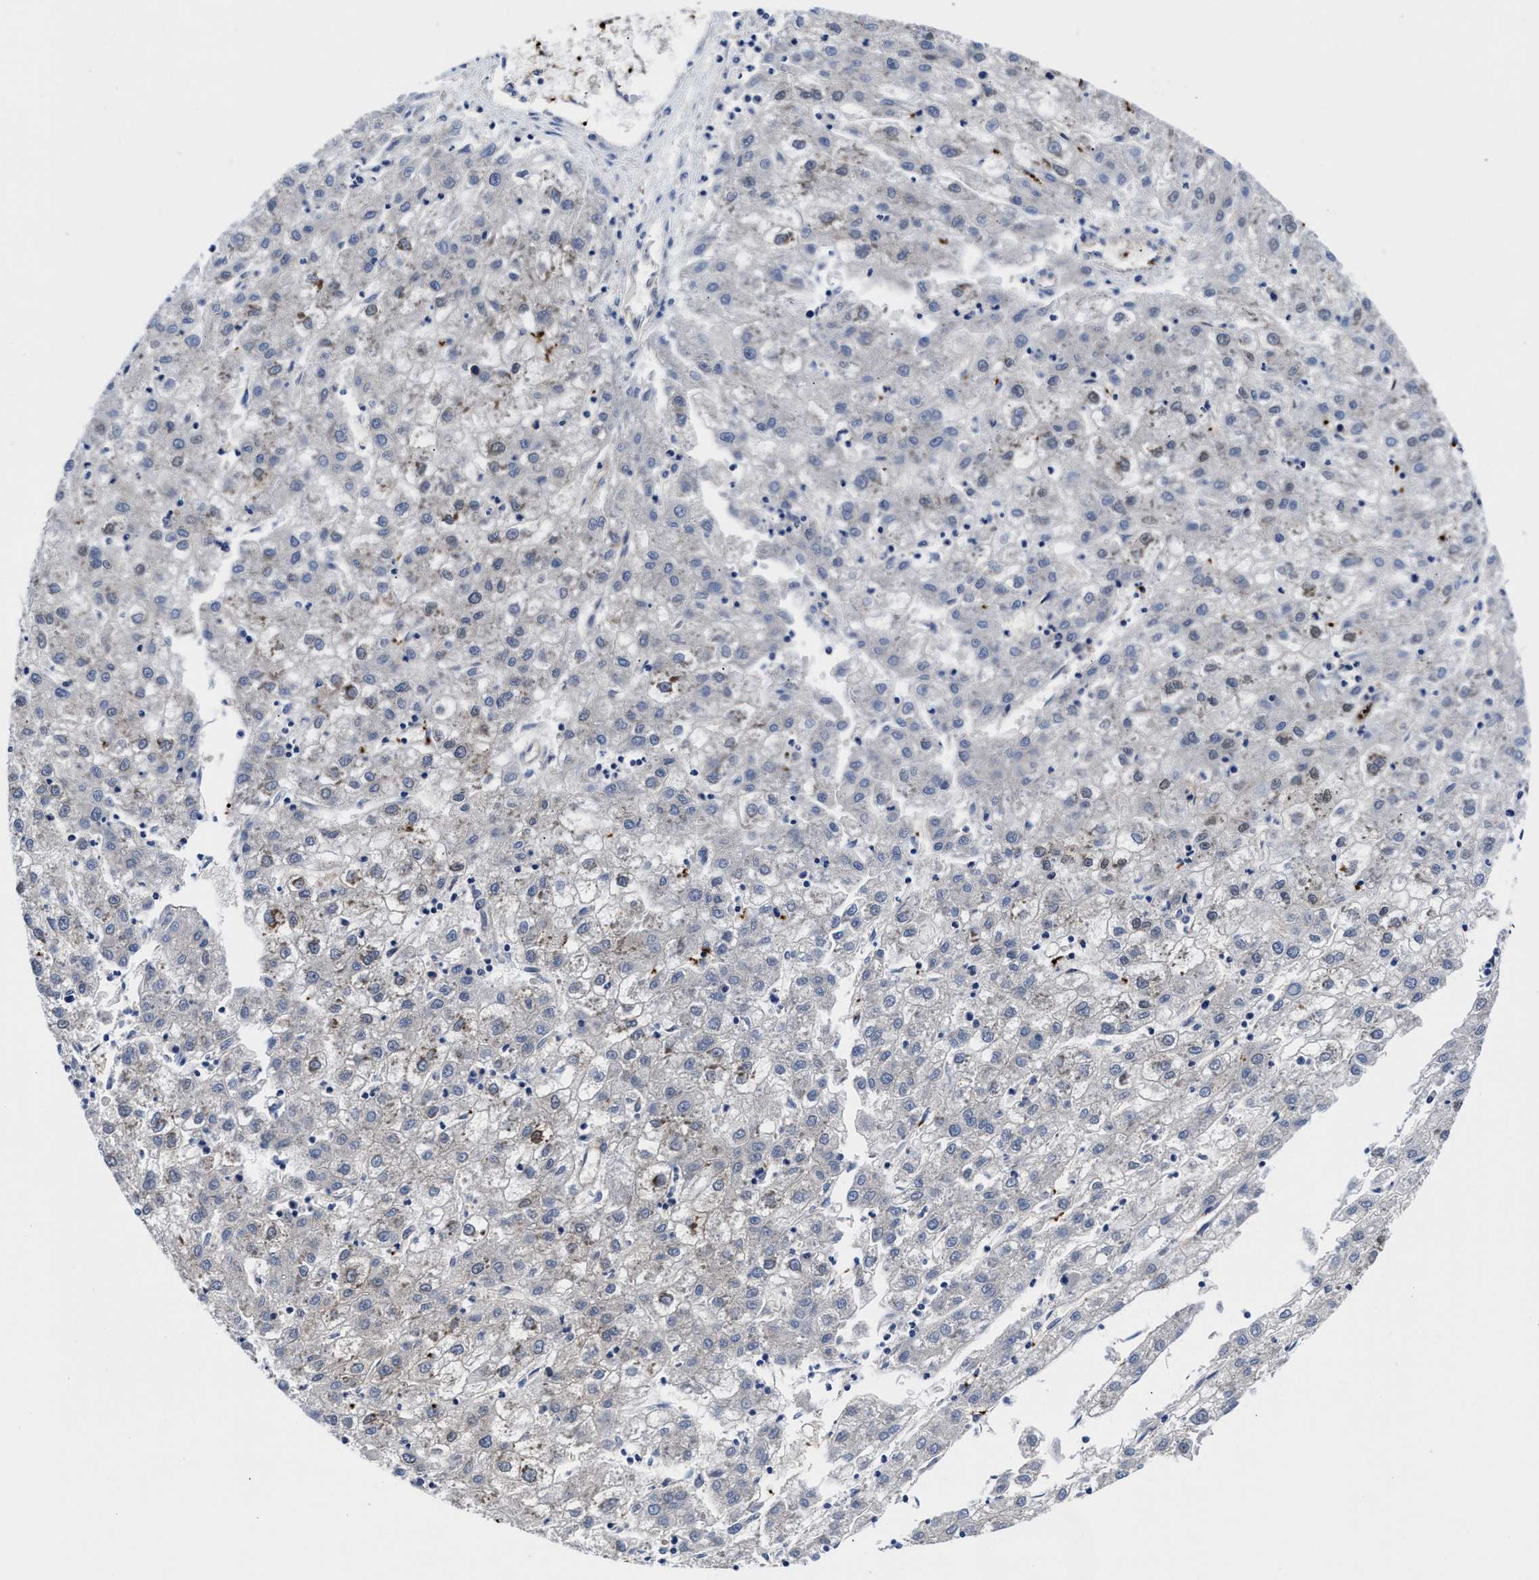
{"staining": {"intensity": "weak", "quantity": "<25%", "location": "nuclear"}, "tissue": "liver cancer", "cell_type": "Tumor cells", "image_type": "cancer", "snomed": [{"axis": "morphology", "description": "Carcinoma, Hepatocellular, NOS"}, {"axis": "topography", "description": "Liver"}], "caption": "IHC image of human liver cancer stained for a protein (brown), which shows no staining in tumor cells.", "gene": "ACLY", "patient": {"sex": "male", "age": 72}}